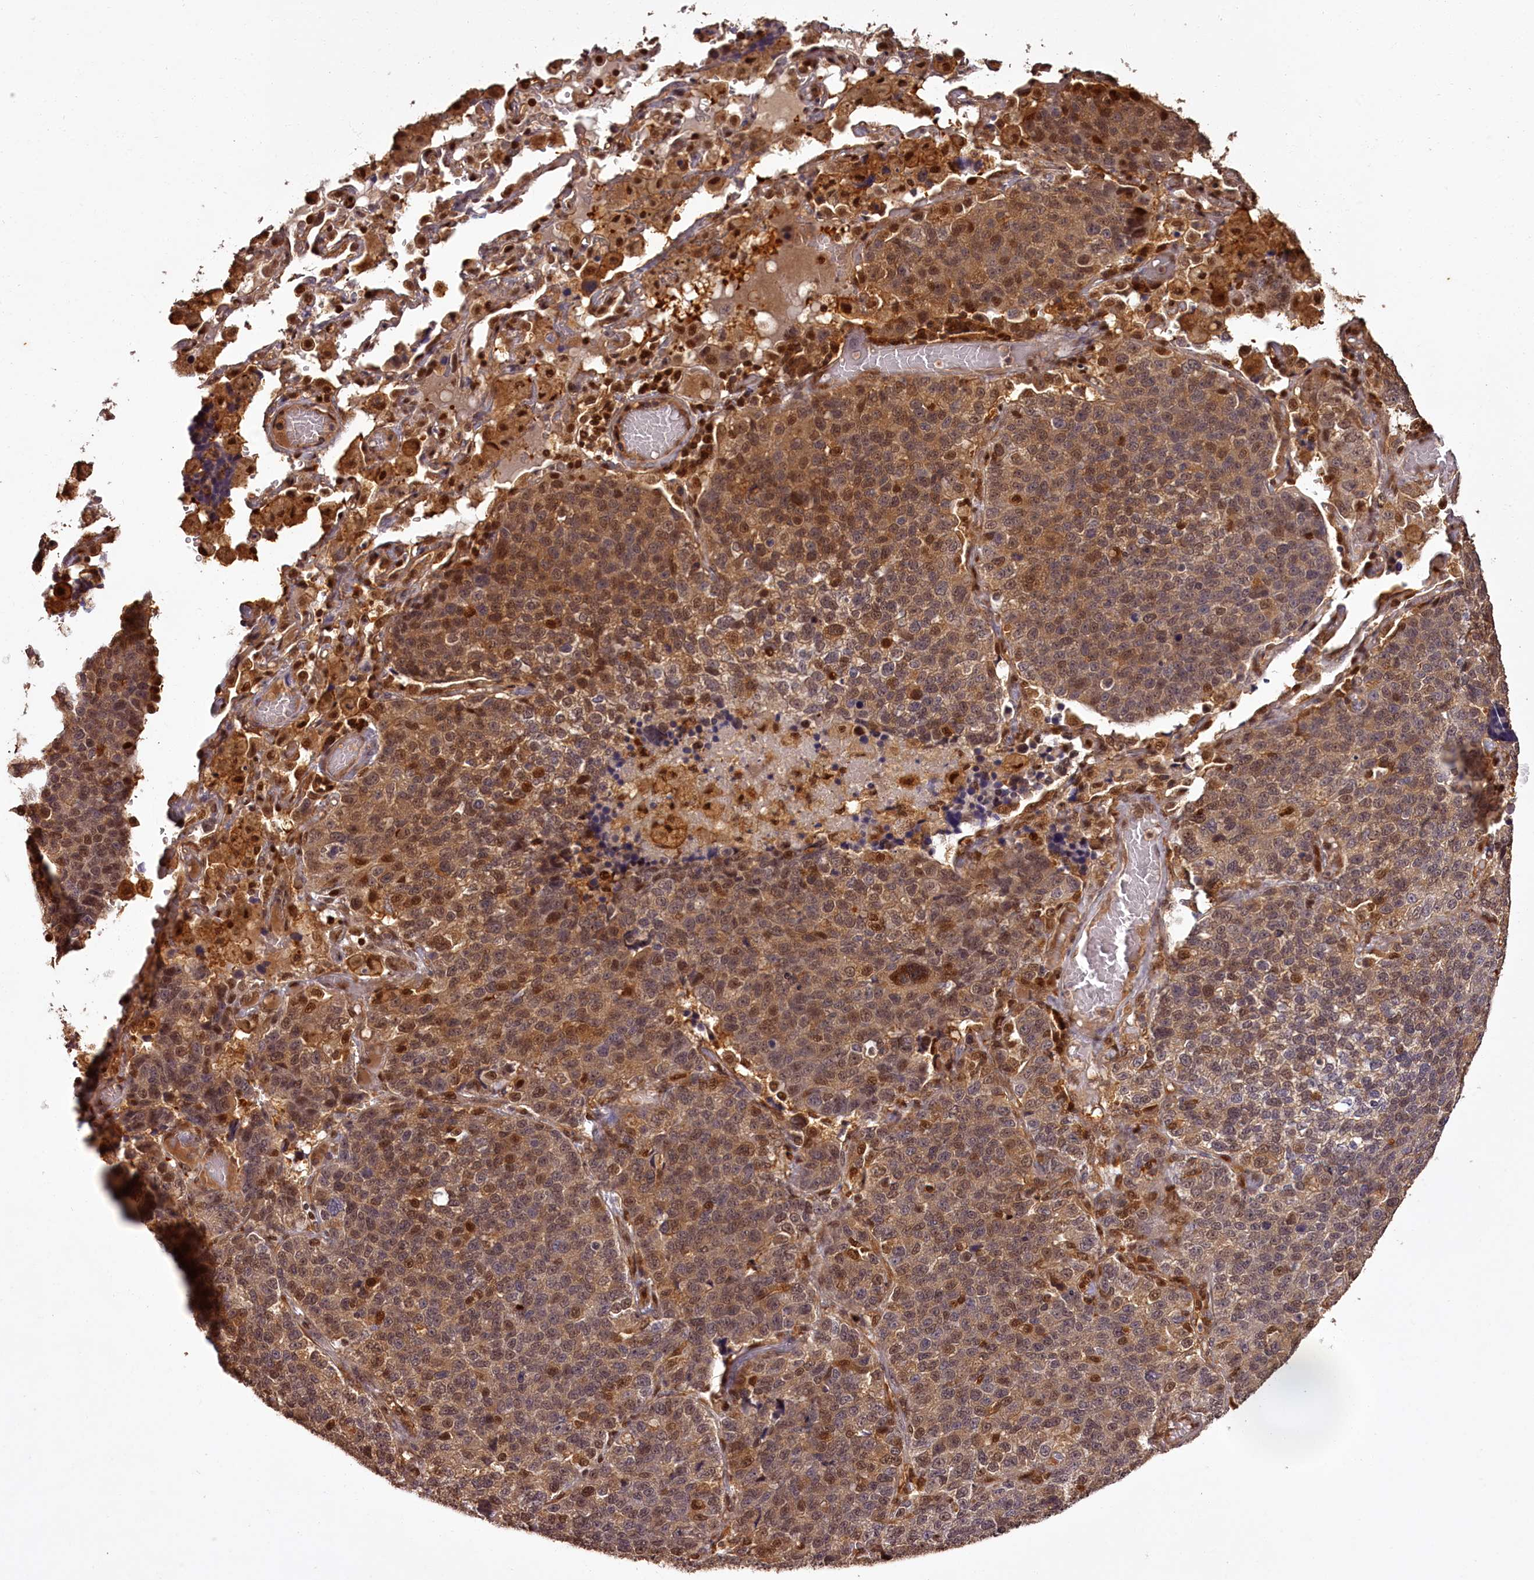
{"staining": {"intensity": "moderate", "quantity": ">75%", "location": "cytoplasmic/membranous,nuclear"}, "tissue": "lung cancer", "cell_type": "Tumor cells", "image_type": "cancer", "snomed": [{"axis": "morphology", "description": "Adenocarcinoma, NOS"}, {"axis": "topography", "description": "Lung"}], "caption": "High-magnification brightfield microscopy of adenocarcinoma (lung) stained with DAB (3,3'-diaminobenzidine) (brown) and counterstained with hematoxylin (blue). tumor cells exhibit moderate cytoplasmic/membranous and nuclear expression is identified in about>75% of cells.", "gene": "NPRL2", "patient": {"sex": "male", "age": 49}}